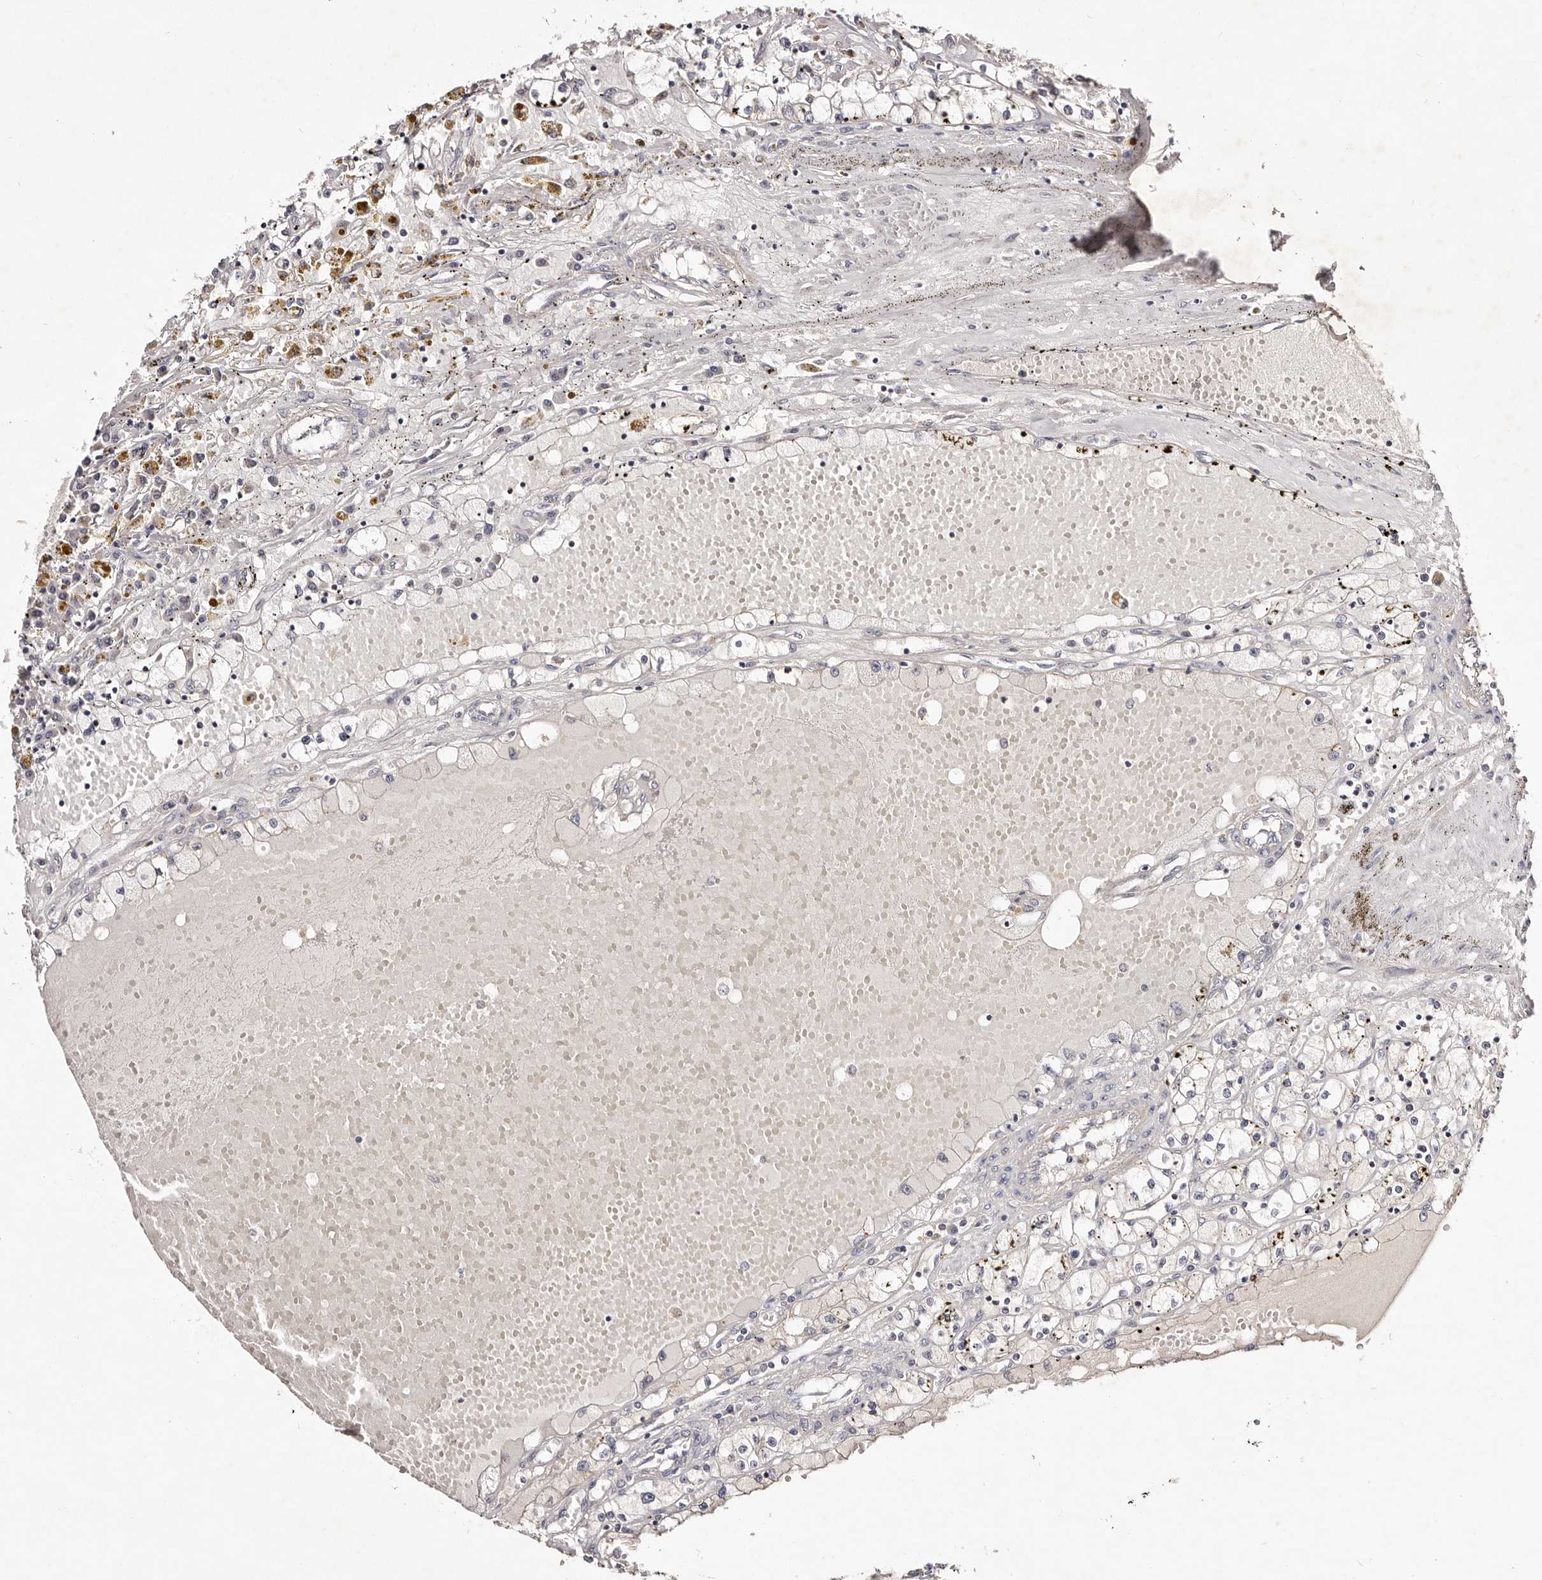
{"staining": {"intensity": "negative", "quantity": "none", "location": "none"}, "tissue": "renal cancer", "cell_type": "Tumor cells", "image_type": "cancer", "snomed": [{"axis": "morphology", "description": "Adenocarcinoma, NOS"}, {"axis": "topography", "description": "Kidney"}], "caption": "Immunohistochemistry (IHC) micrograph of neoplastic tissue: renal cancer stained with DAB (3,3'-diaminobenzidine) reveals no significant protein positivity in tumor cells. (DAB (3,3'-diaminobenzidine) IHC visualized using brightfield microscopy, high magnification).", "gene": "MRPS33", "patient": {"sex": "male", "age": 56}}